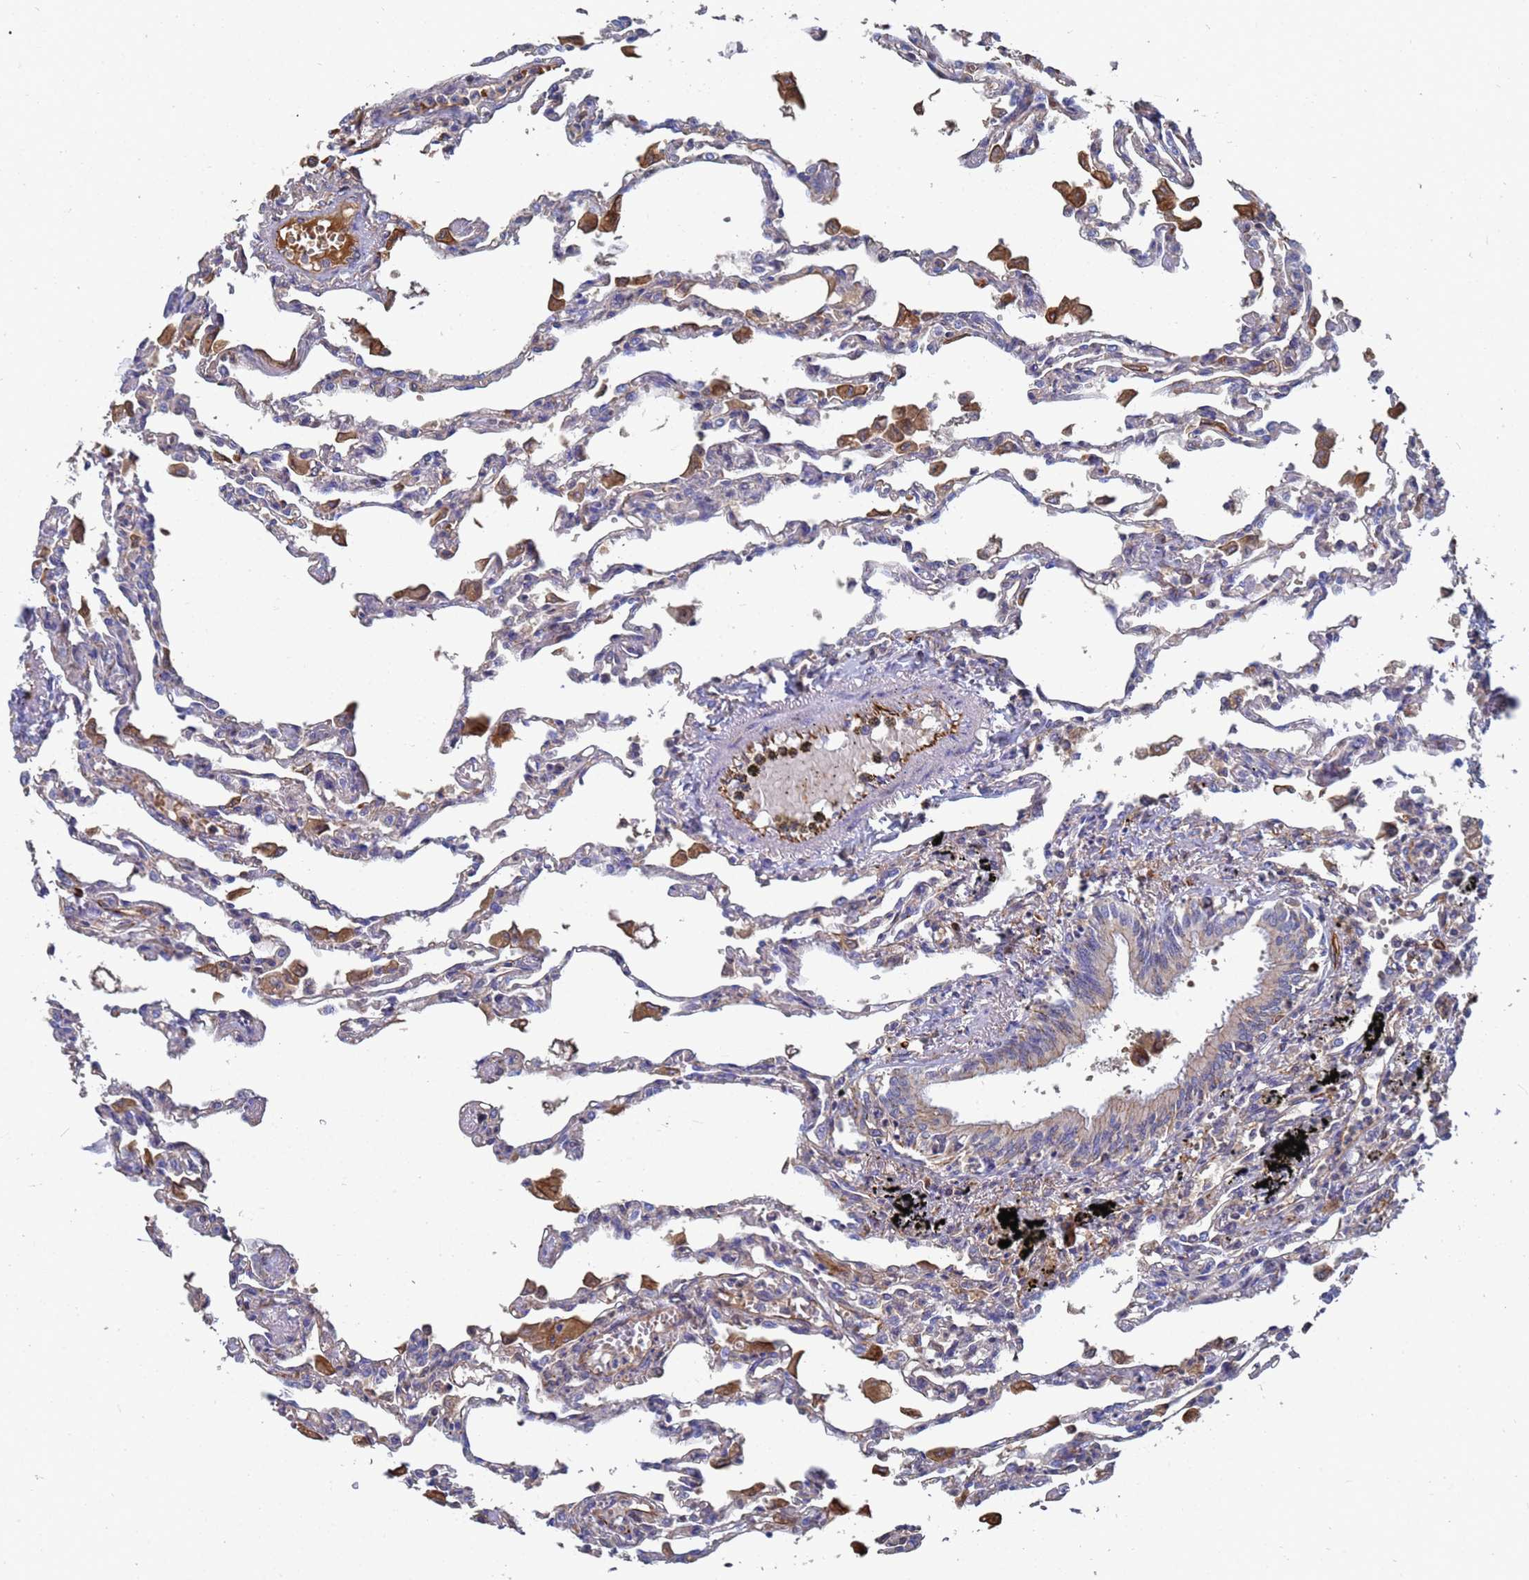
{"staining": {"intensity": "negative", "quantity": "none", "location": "none"}, "tissue": "lung", "cell_type": "Alveolar cells", "image_type": "normal", "snomed": [{"axis": "morphology", "description": "Normal tissue, NOS"}, {"axis": "topography", "description": "Bronchus"}, {"axis": "topography", "description": "Lung"}], "caption": "IHC of normal lung shows no positivity in alveolar cells.", "gene": "SYT13", "patient": {"sex": "female", "age": 49}}